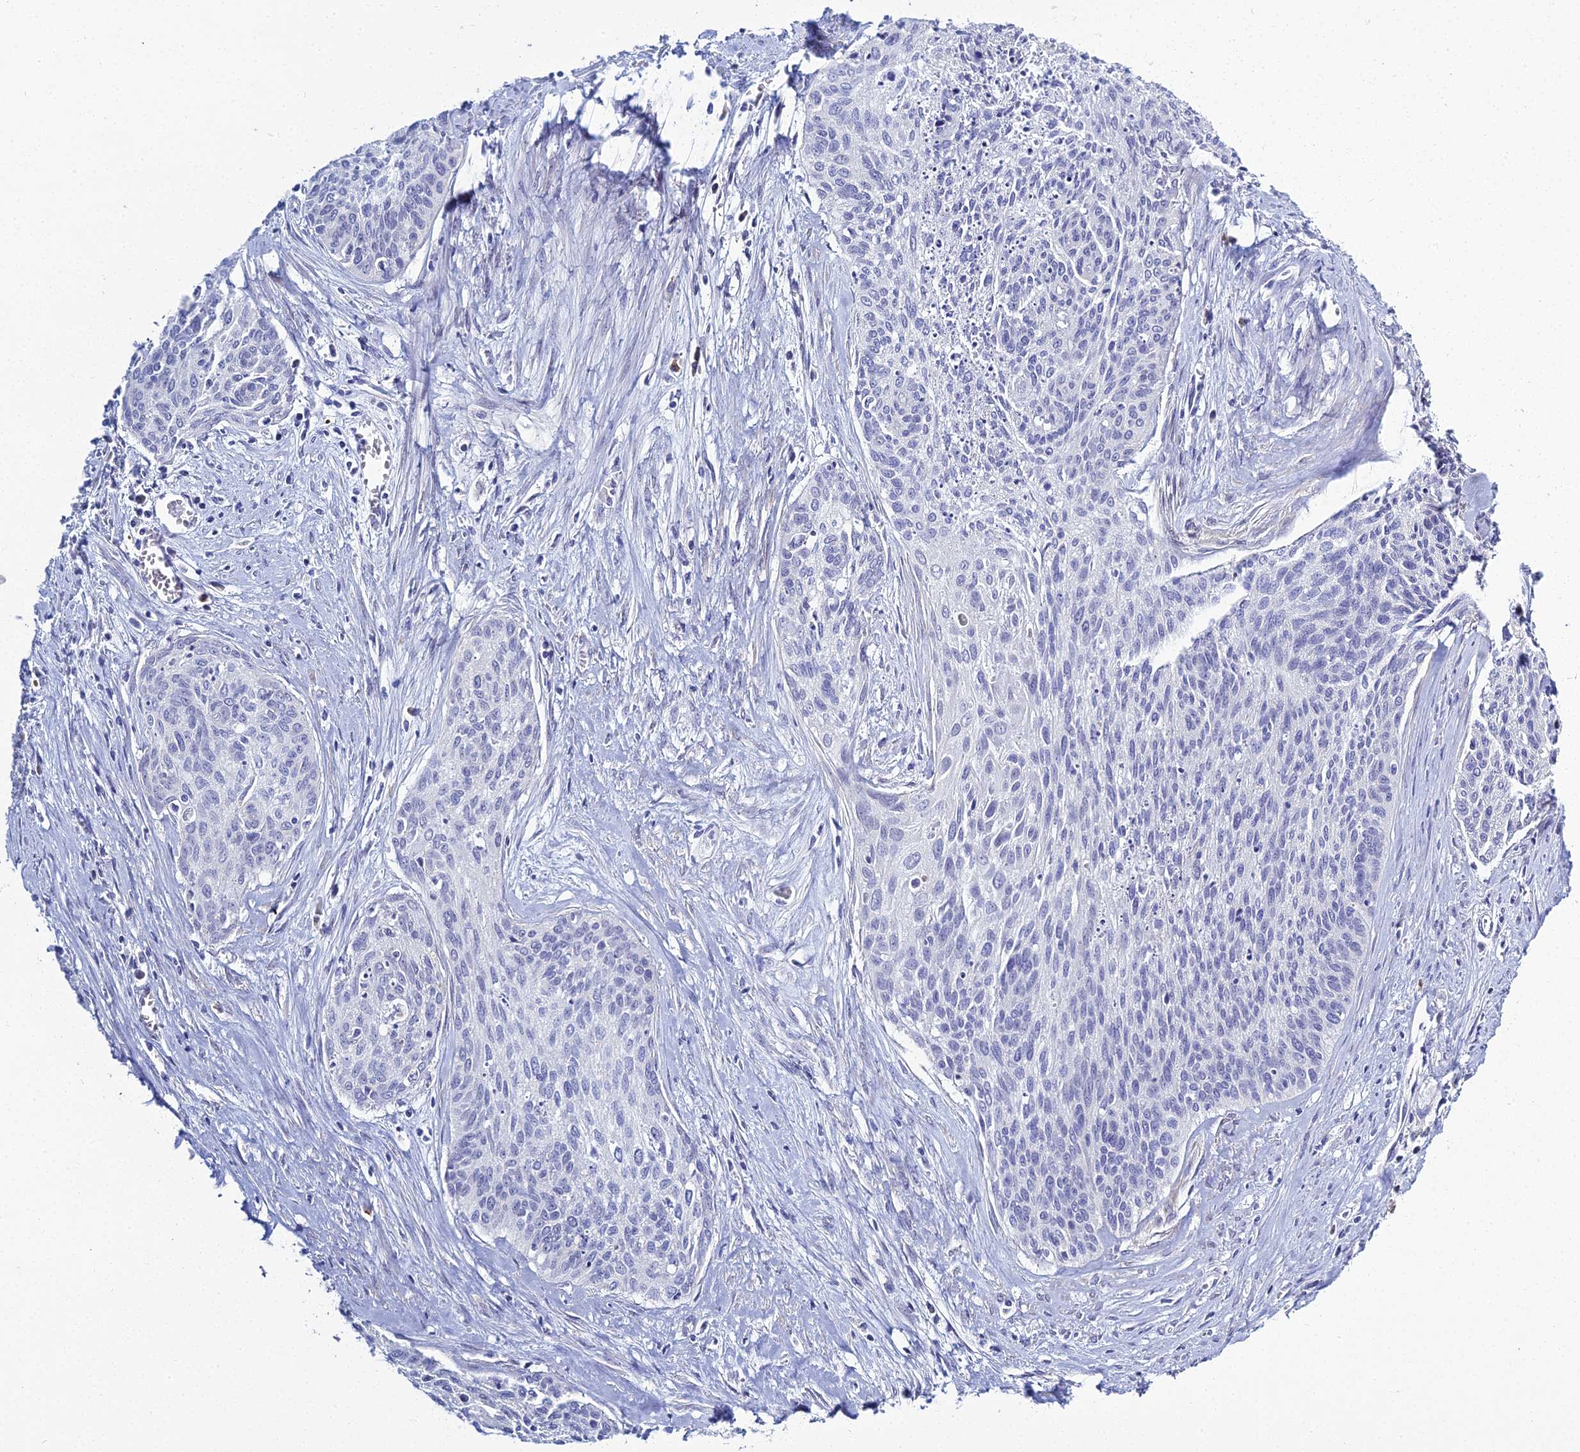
{"staining": {"intensity": "negative", "quantity": "none", "location": "none"}, "tissue": "cervical cancer", "cell_type": "Tumor cells", "image_type": "cancer", "snomed": [{"axis": "morphology", "description": "Squamous cell carcinoma, NOS"}, {"axis": "topography", "description": "Cervix"}], "caption": "This is an immunohistochemistry (IHC) photomicrograph of cervical cancer (squamous cell carcinoma). There is no positivity in tumor cells.", "gene": "MUC13", "patient": {"sex": "female", "age": 55}}